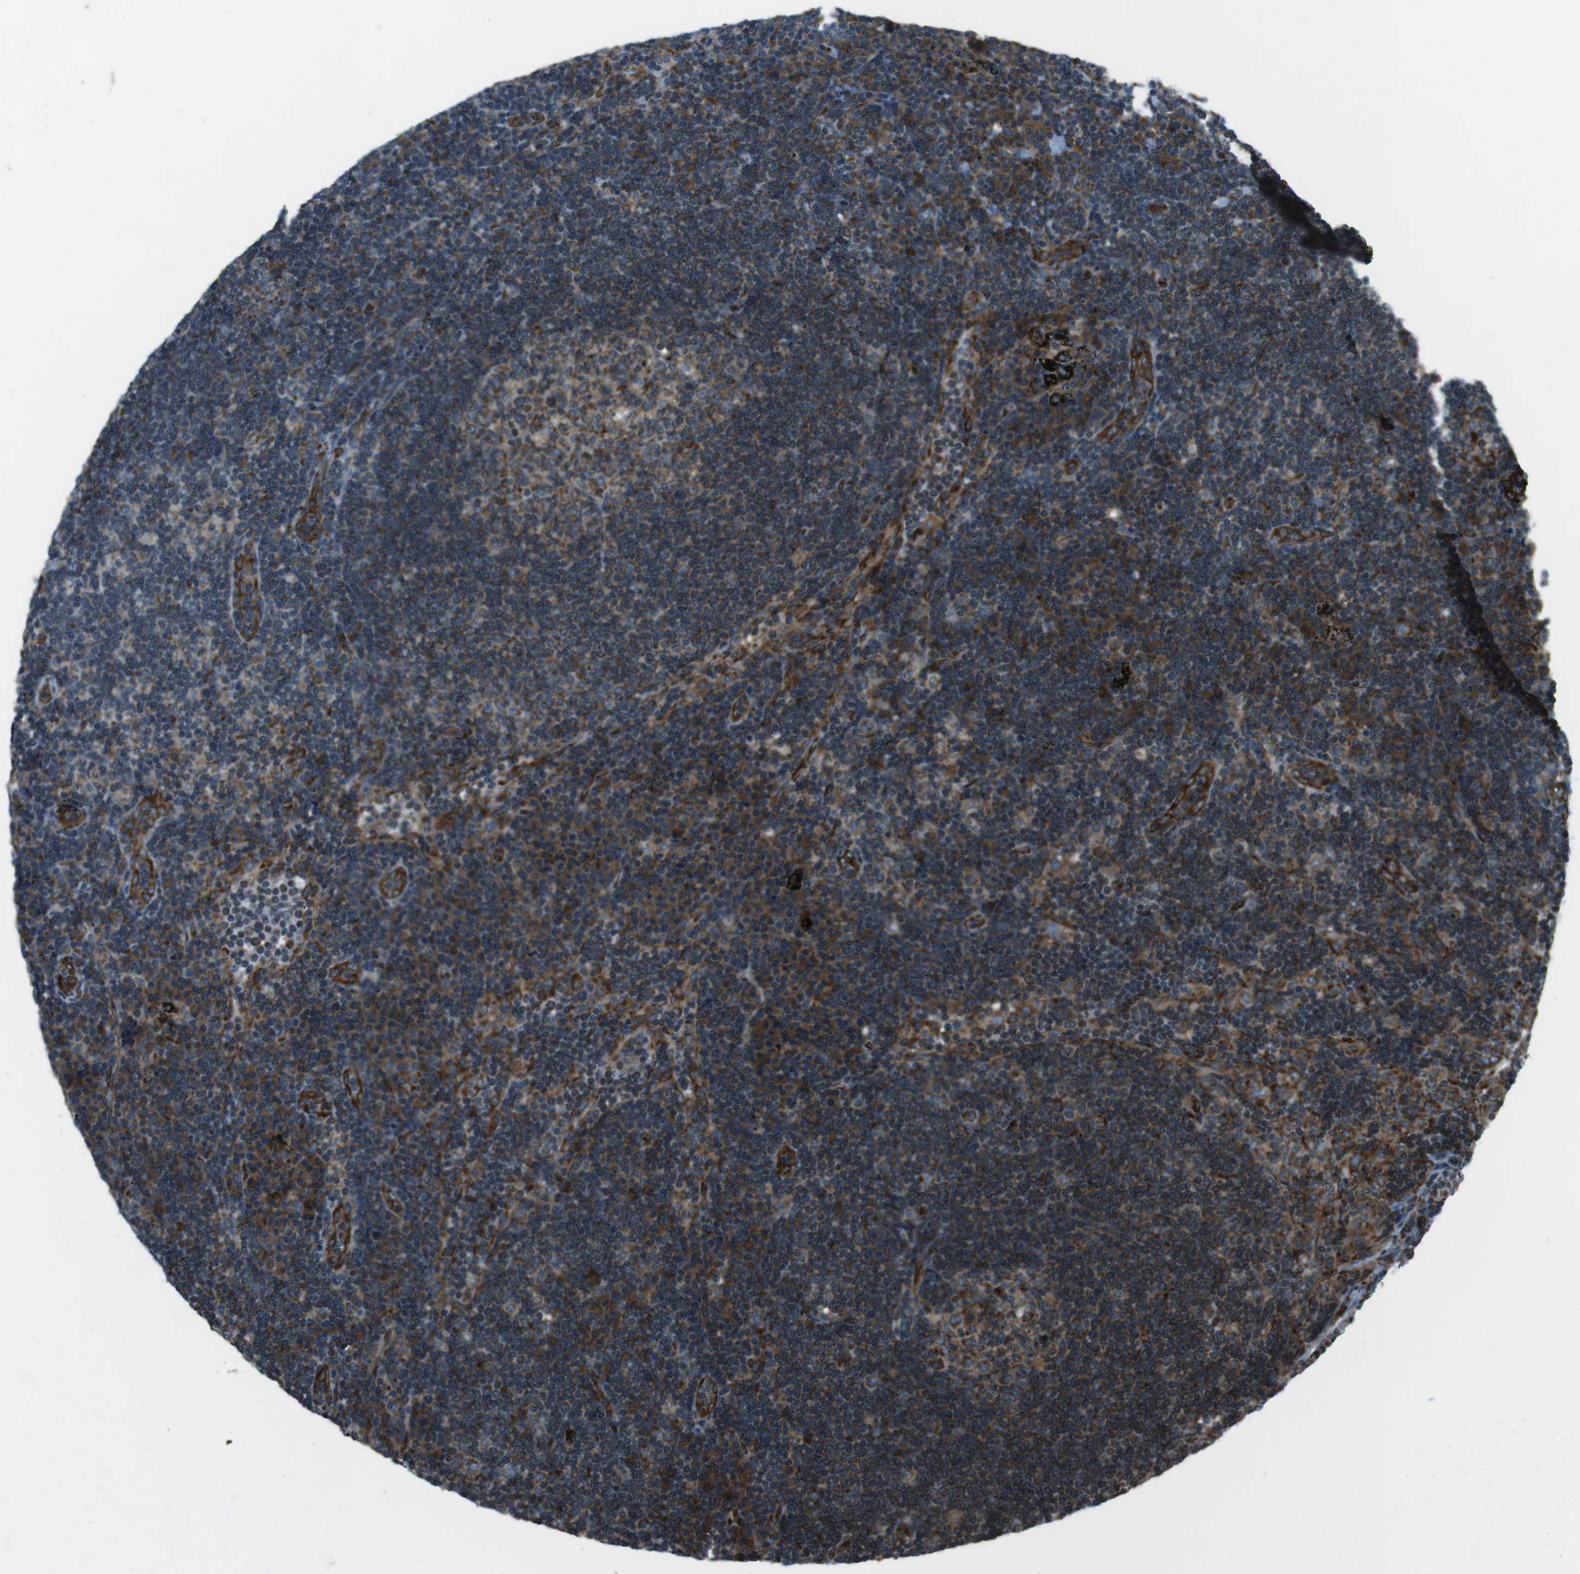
{"staining": {"intensity": "moderate", "quantity": ">75%", "location": "cytoplasmic/membranous"}, "tissue": "lymph node", "cell_type": "Germinal center cells", "image_type": "normal", "snomed": [{"axis": "morphology", "description": "Normal tissue, NOS"}, {"axis": "morphology", "description": "Squamous cell carcinoma, metastatic, NOS"}, {"axis": "topography", "description": "Lymph node"}], "caption": "Protein staining by immunohistochemistry (IHC) reveals moderate cytoplasmic/membranous staining in approximately >75% of germinal center cells in unremarkable lymph node.", "gene": "KTN1", "patient": {"sex": "female", "age": 53}}